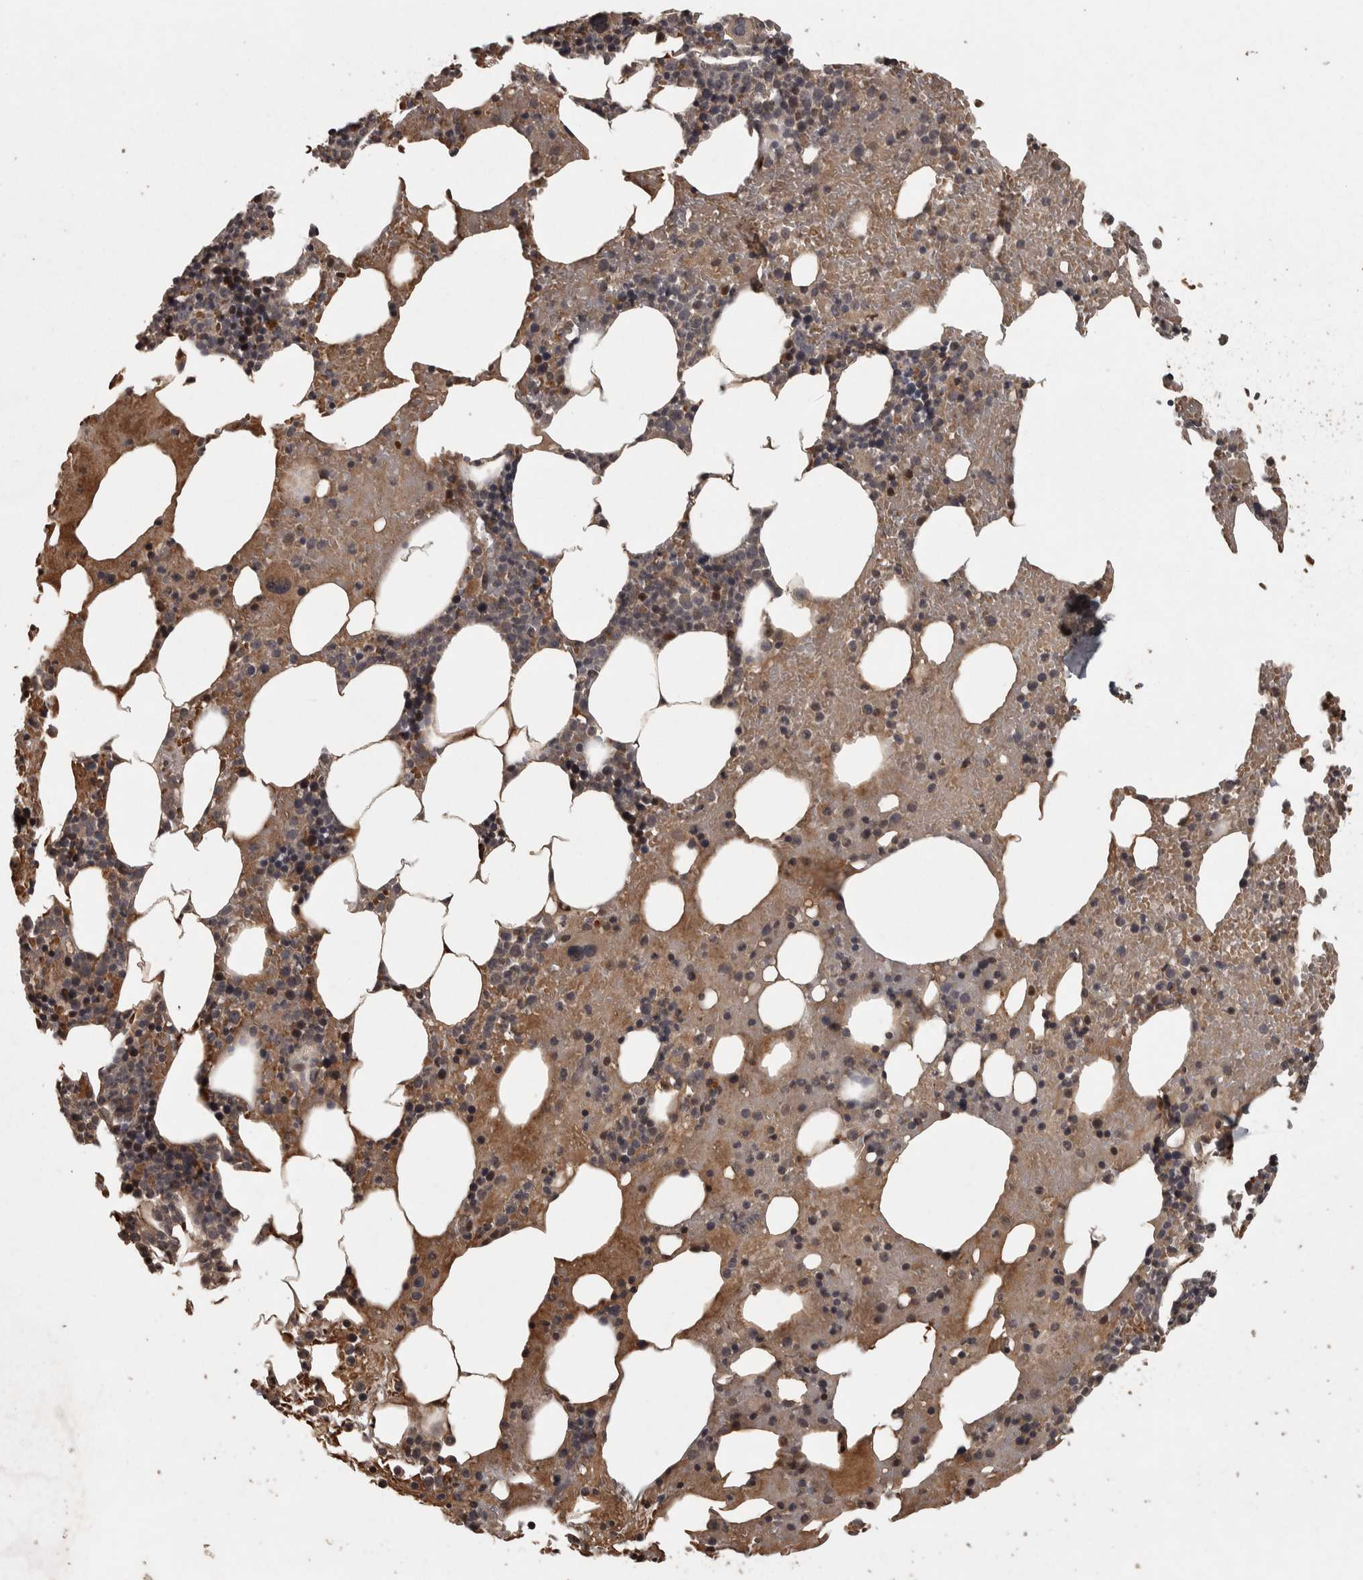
{"staining": {"intensity": "moderate", "quantity": "25%-75%", "location": "cytoplasmic/membranous"}, "tissue": "bone marrow", "cell_type": "Hematopoietic cells", "image_type": "normal", "snomed": [{"axis": "morphology", "description": "Normal tissue, NOS"}, {"axis": "morphology", "description": "Inflammation, NOS"}, {"axis": "topography", "description": "Bone marrow"}], "caption": "Approximately 25%-75% of hematopoietic cells in benign bone marrow demonstrate moderate cytoplasmic/membranous protein expression as visualized by brown immunohistochemical staining.", "gene": "ACO1", "patient": {"sex": "male", "age": 68}}